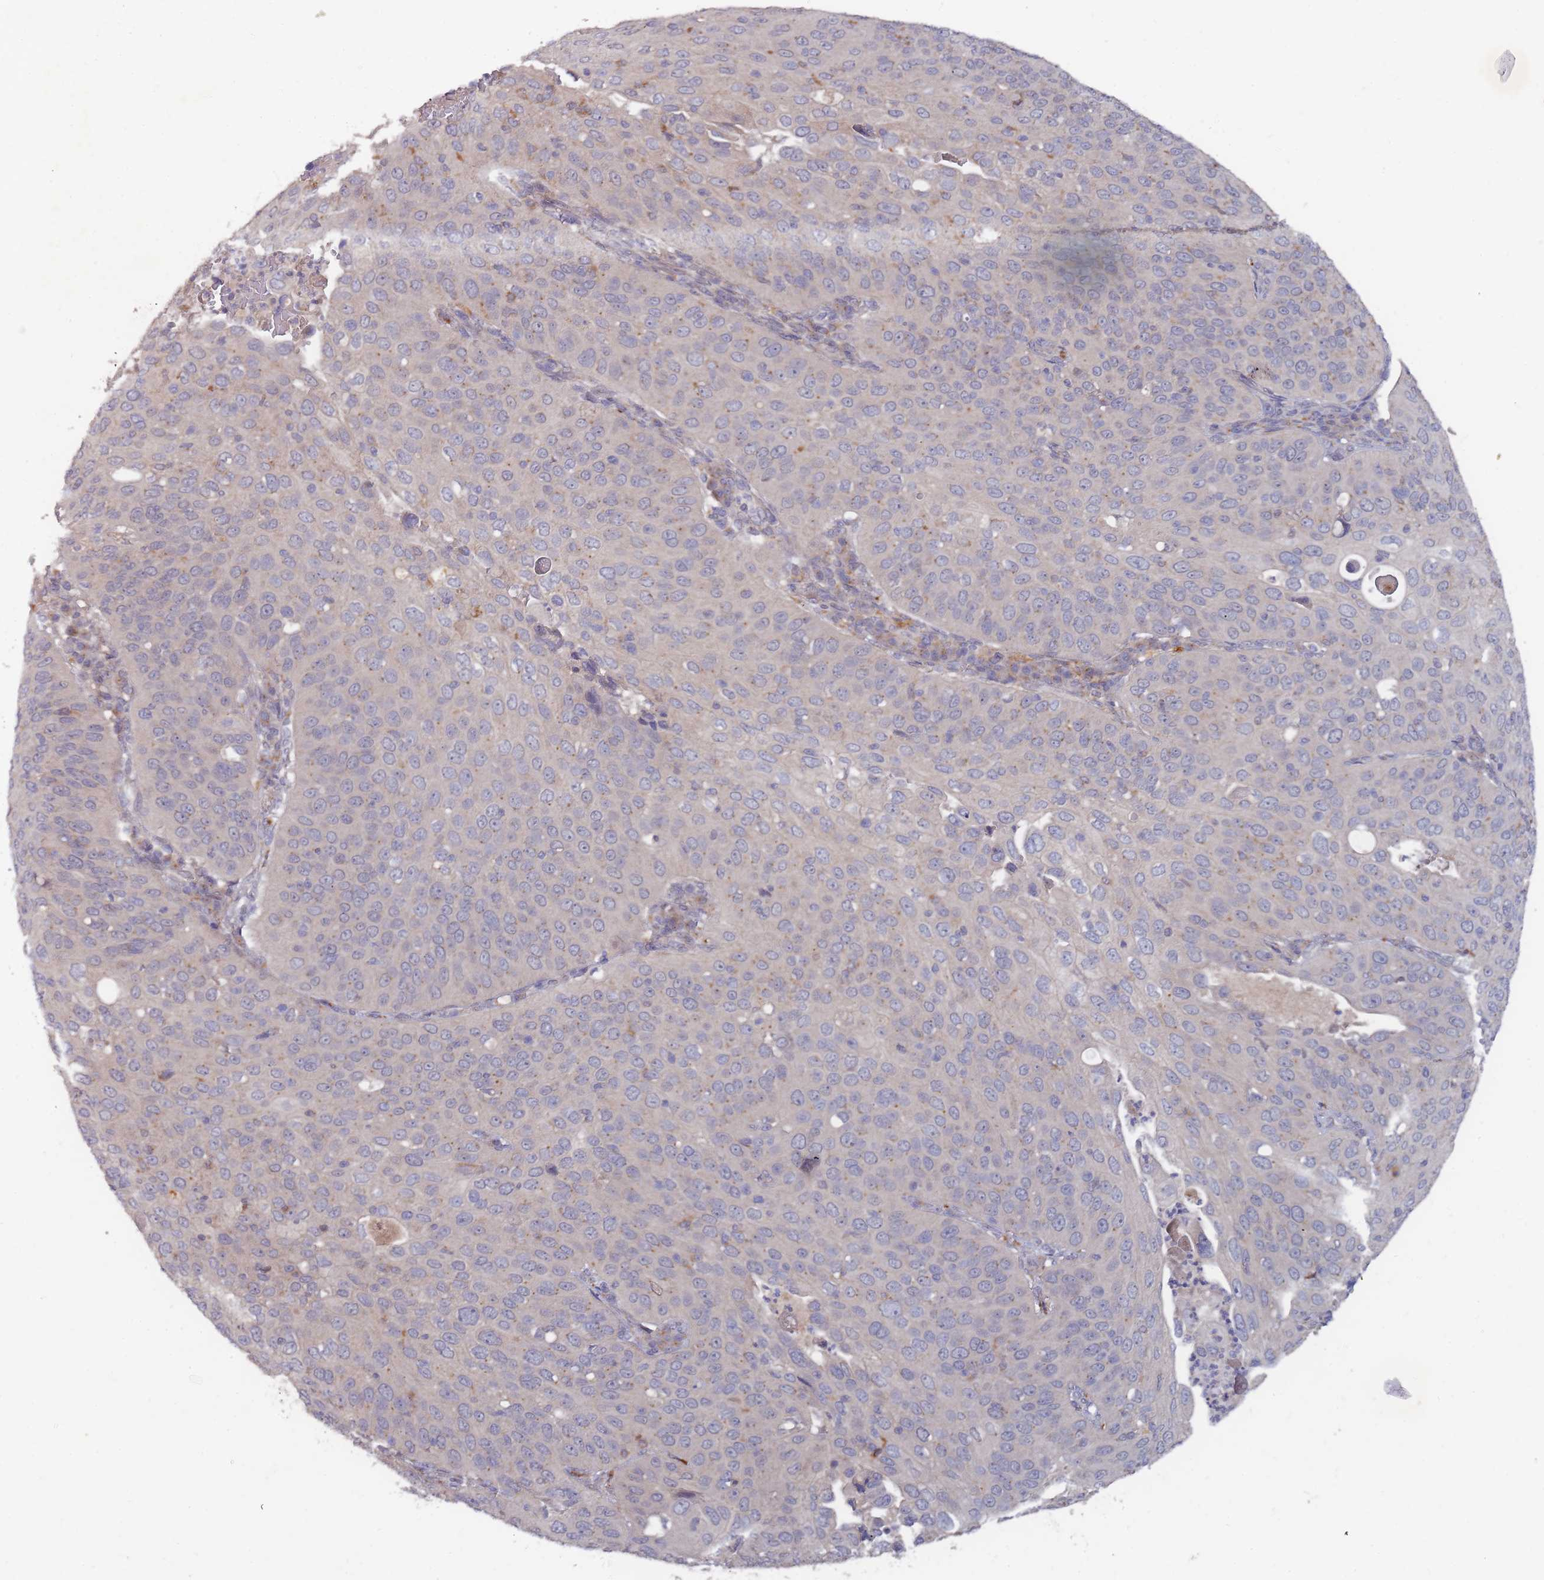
{"staining": {"intensity": "weak", "quantity": "<25%", "location": "cytoplasmic/membranous"}, "tissue": "cervical cancer", "cell_type": "Tumor cells", "image_type": "cancer", "snomed": [{"axis": "morphology", "description": "Squamous cell carcinoma, NOS"}, {"axis": "topography", "description": "Cervix"}], "caption": "This is an immunohistochemistry (IHC) image of cervical squamous cell carcinoma. There is no staining in tumor cells.", "gene": "SLC35F5", "patient": {"sex": "female", "age": 36}}